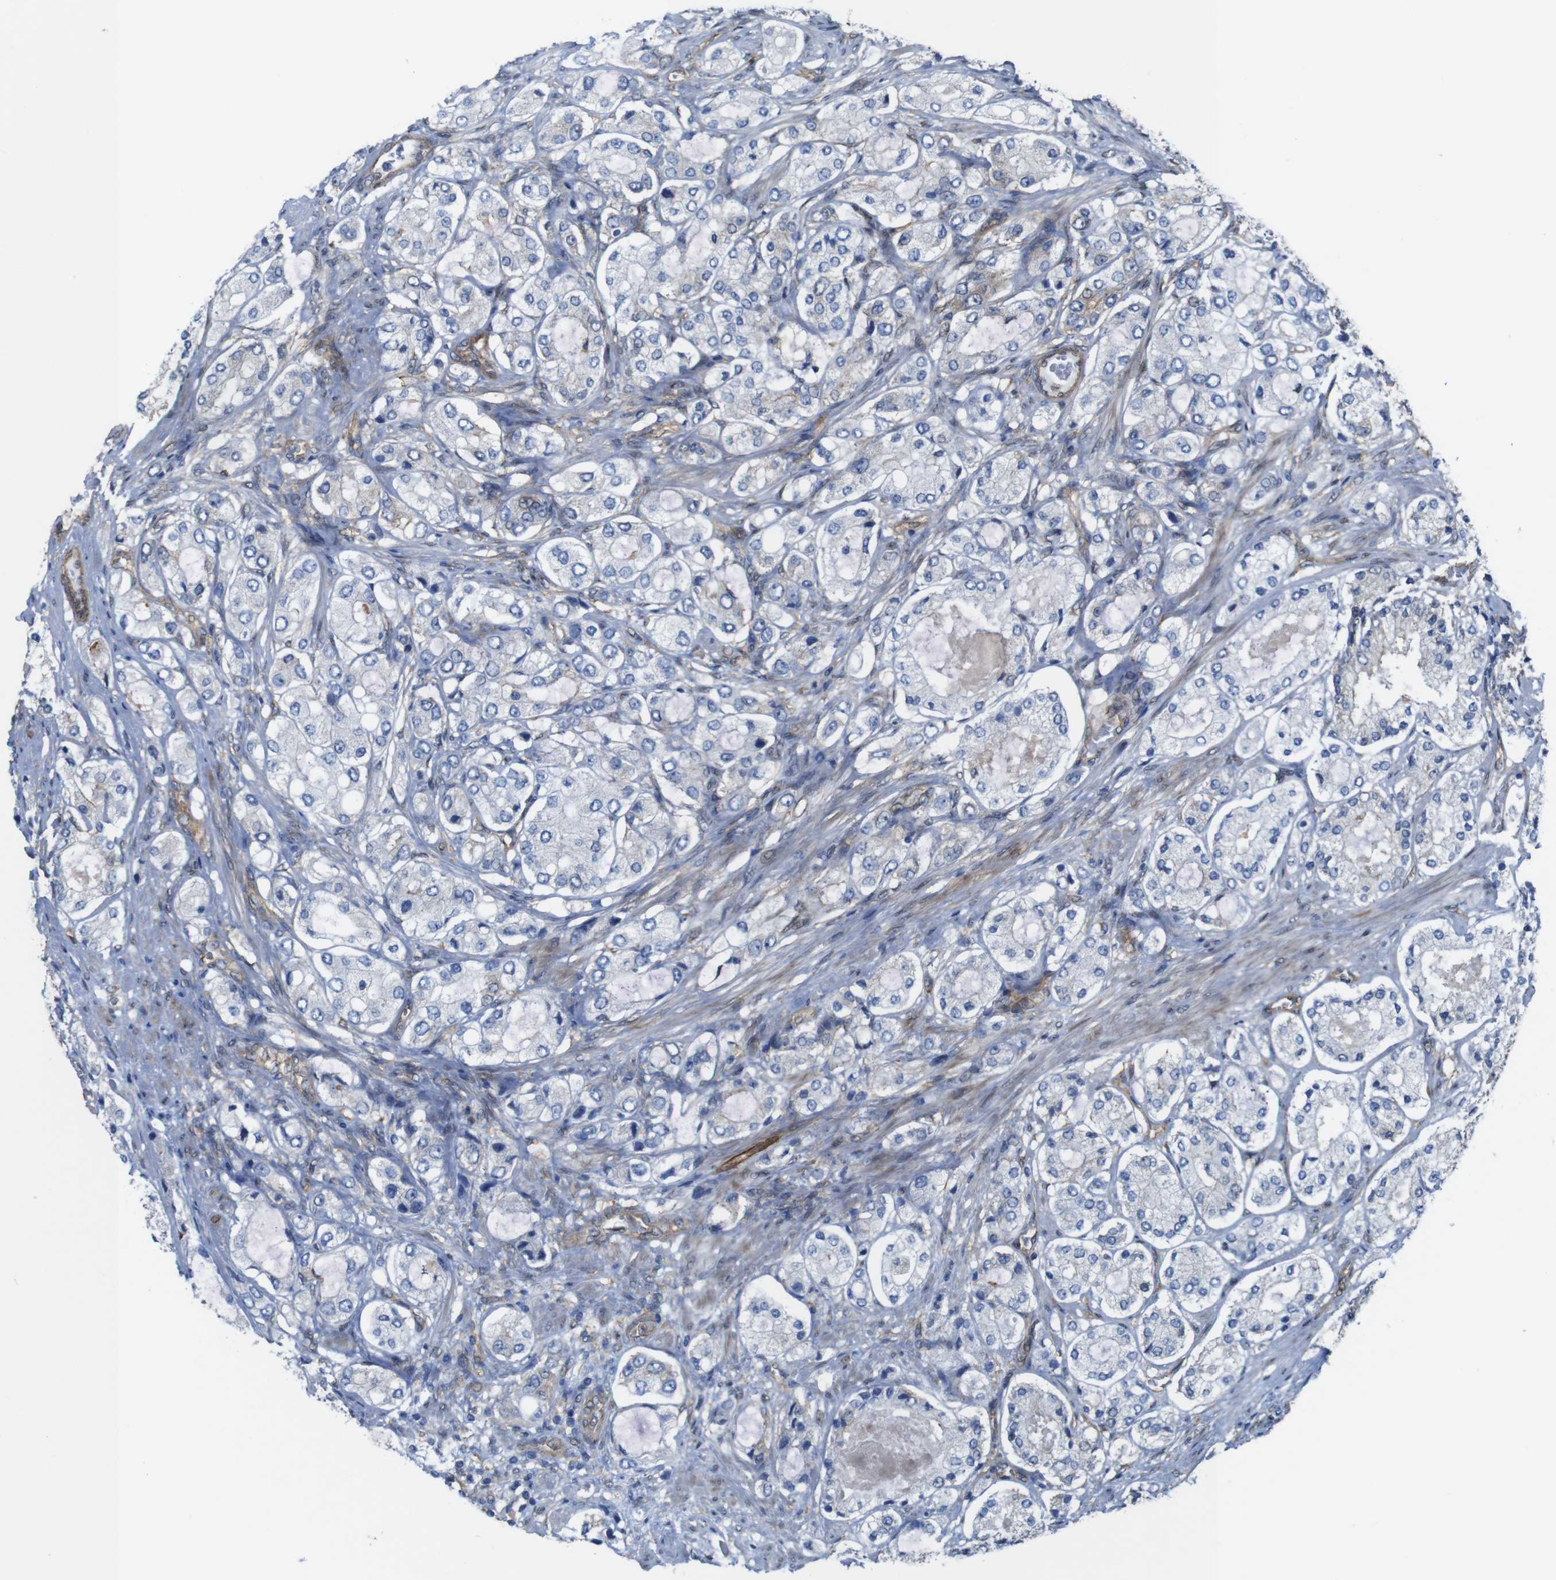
{"staining": {"intensity": "weak", "quantity": "<25%", "location": "cytoplasmic/membranous"}, "tissue": "prostate cancer", "cell_type": "Tumor cells", "image_type": "cancer", "snomed": [{"axis": "morphology", "description": "Adenocarcinoma, High grade"}, {"axis": "topography", "description": "Prostate"}], "caption": "Tumor cells show no significant expression in high-grade adenocarcinoma (prostate).", "gene": "PTGER4", "patient": {"sex": "male", "age": 65}}